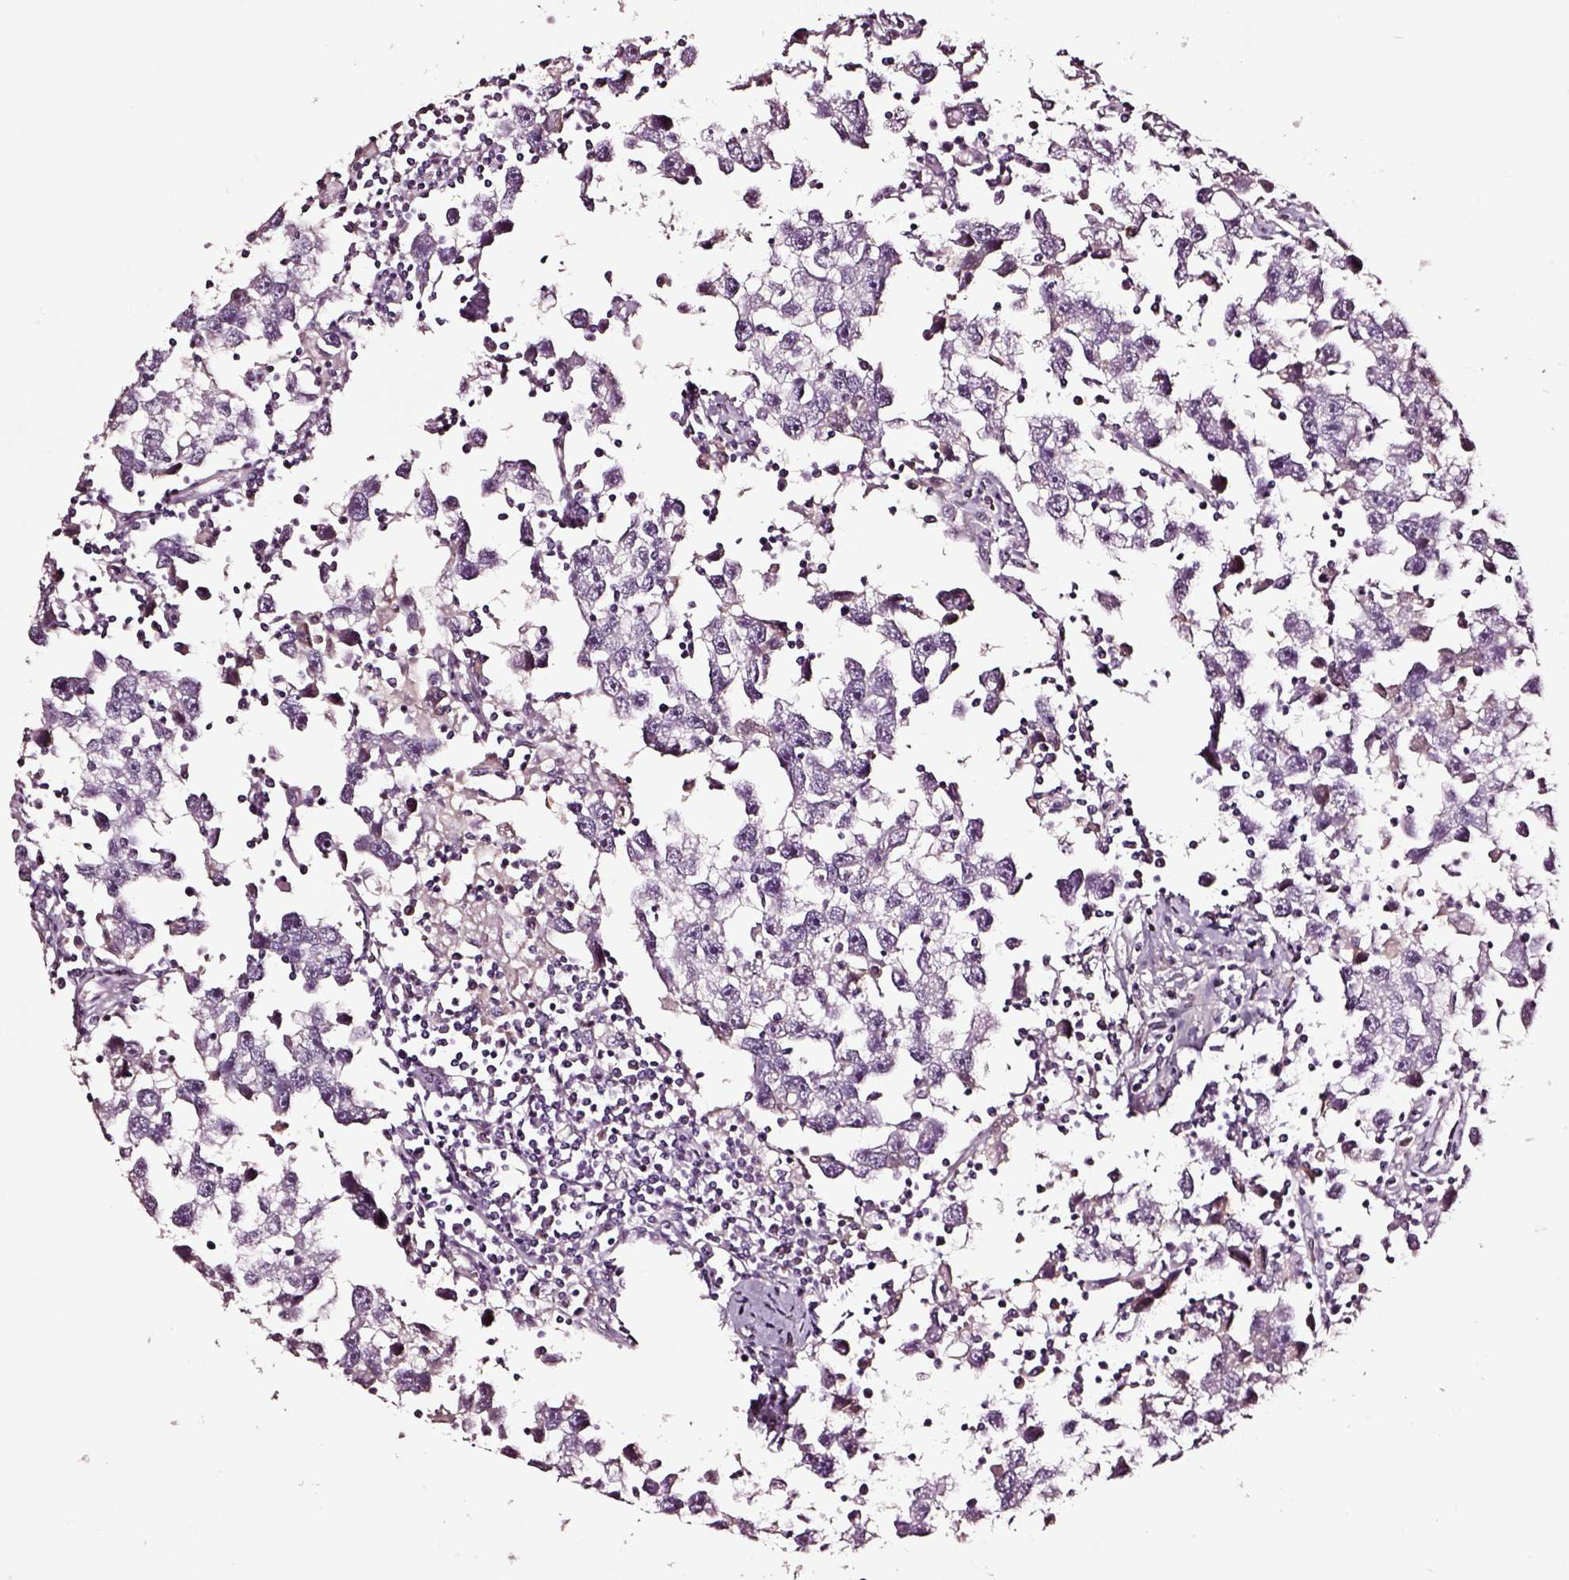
{"staining": {"intensity": "negative", "quantity": "none", "location": "none"}, "tissue": "testis cancer", "cell_type": "Tumor cells", "image_type": "cancer", "snomed": [{"axis": "morphology", "description": "Seminoma, NOS"}, {"axis": "topography", "description": "Testis"}], "caption": "This is an immunohistochemistry micrograph of testis cancer (seminoma). There is no staining in tumor cells.", "gene": "SMIM17", "patient": {"sex": "male", "age": 30}}